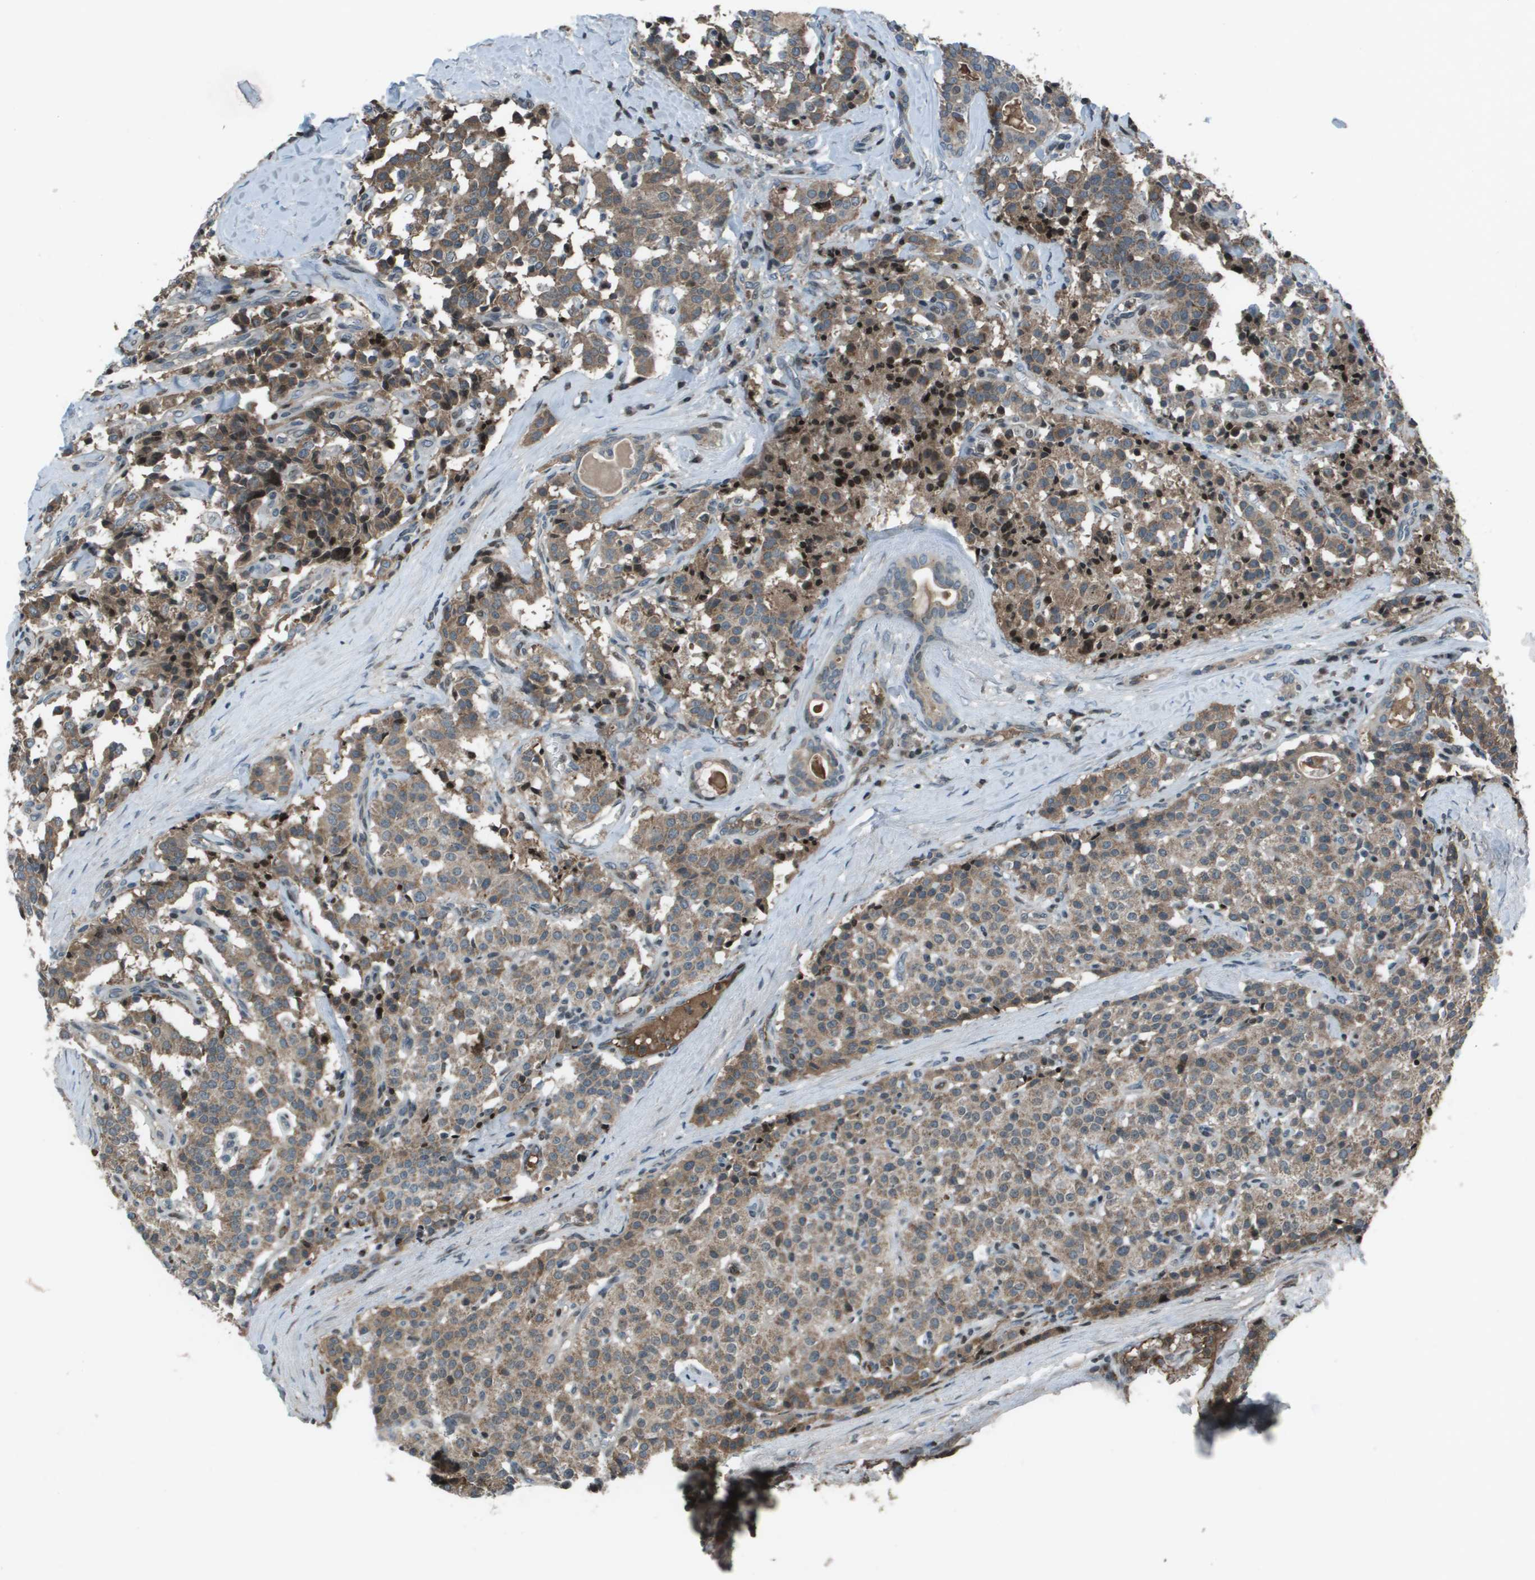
{"staining": {"intensity": "moderate", "quantity": ">75%", "location": "cytoplasmic/membranous"}, "tissue": "carcinoid", "cell_type": "Tumor cells", "image_type": "cancer", "snomed": [{"axis": "morphology", "description": "Carcinoid, malignant, NOS"}, {"axis": "topography", "description": "Lung"}], "caption": "This is an image of immunohistochemistry (IHC) staining of carcinoid, which shows moderate staining in the cytoplasmic/membranous of tumor cells.", "gene": "CXCL12", "patient": {"sex": "male", "age": 30}}